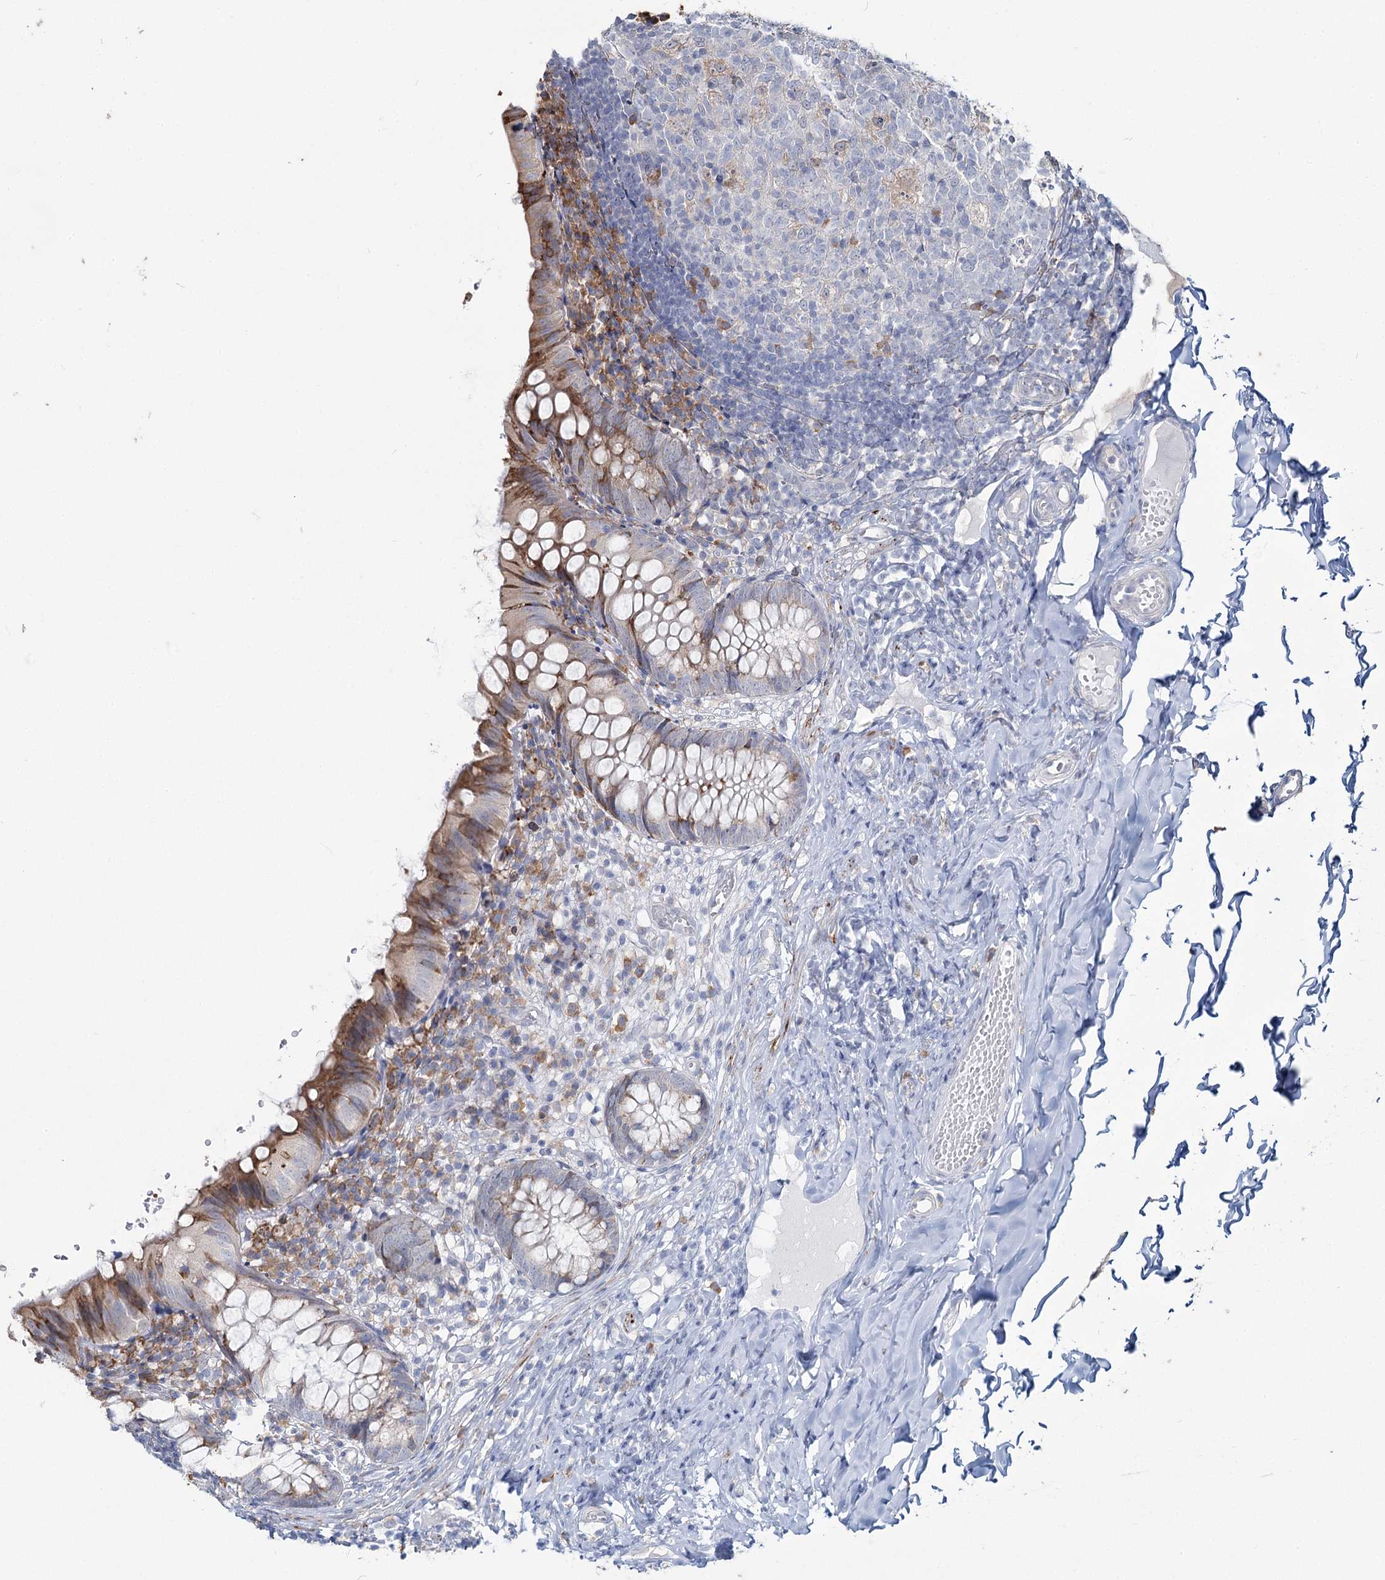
{"staining": {"intensity": "moderate", "quantity": "<25%", "location": "cytoplasmic/membranous"}, "tissue": "appendix", "cell_type": "Glandular cells", "image_type": "normal", "snomed": [{"axis": "morphology", "description": "Normal tissue, NOS"}, {"axis": "topography", "description": "Appendix"}], "caption": "Immunohistochemical staining of normal appendix displays low levels of moderate cytoplasmic/membranous staining in approximately <25% of glandular cells. (Stains: DAB in brown, nuclei in blue, Microscopy: brightfield microscopy at high magnification).", "gene": "ZCCHC9", "patient": {"sex": "male", "age": 8}}